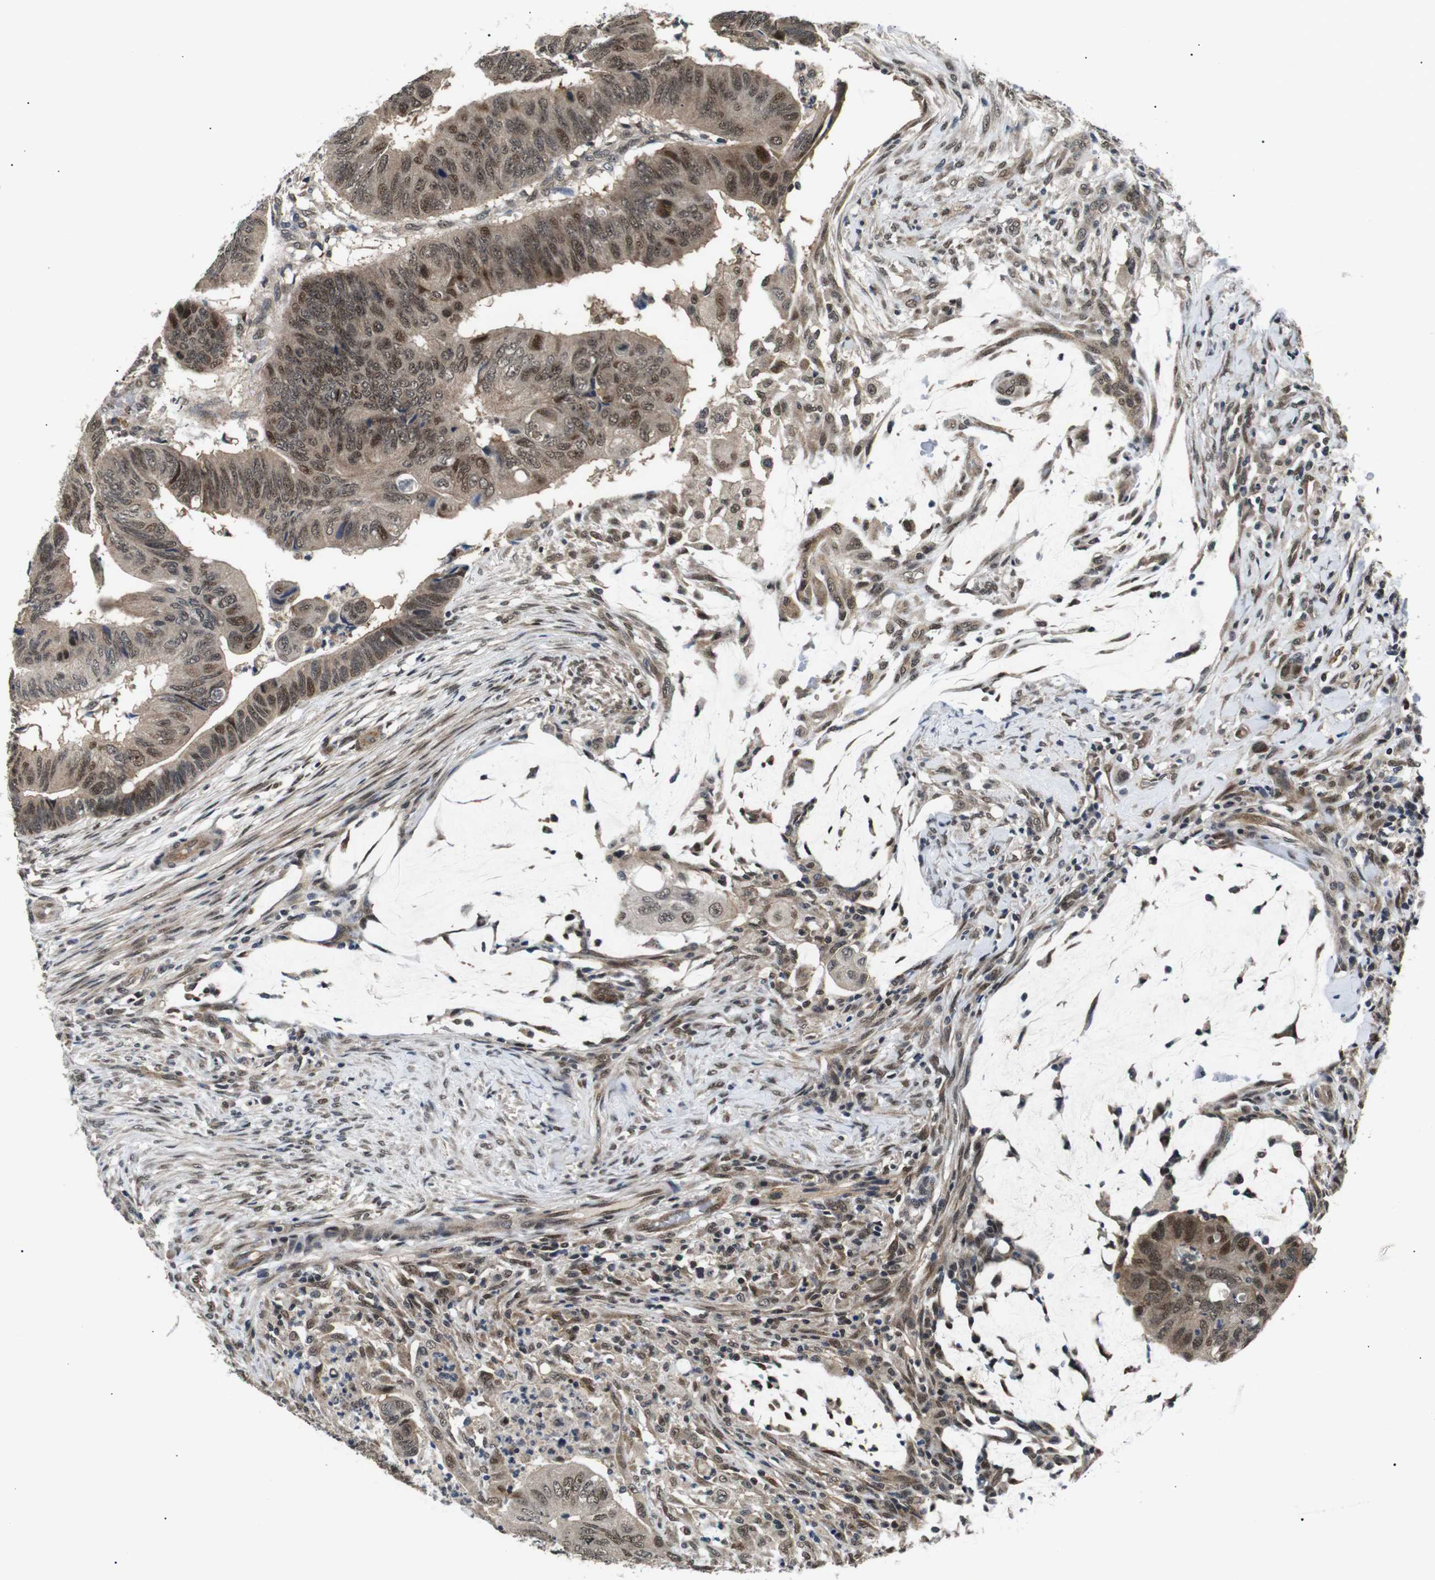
{"staining": {"intensity": "moderate", "quantity": "25%-75%", "location": "cytoplasmic/membranous,nuclear"}, "tissue": "colorectal cancer", "cell_type": "Tumor cells", "image_type": "cancer", "snomed": [{"axis": "morphology", "description": "Normal tissue, NOS"}, {"axis": "morphology", "description": "Adenocarcinoma, NOS"}, {"axis": "topography", "description": "Rectum"}, {"axis": "topography", "description": "Peripheral nerve tissue"}], "caption": "Immunohistochemistry micrograph of neoplastic tissue: adenocarcinoma (colorectal) stained using immunohistochemistry (IHC) demonstrates medium levels of moderate protein expression localized specifically in the cytoplasmic/membranous and nuclear of tumor cells, appearing as a cytoplasmic/membranous and nuclear brown color.", "gene": "SKP1", "patient": {"sex": "male", "age": 92}}